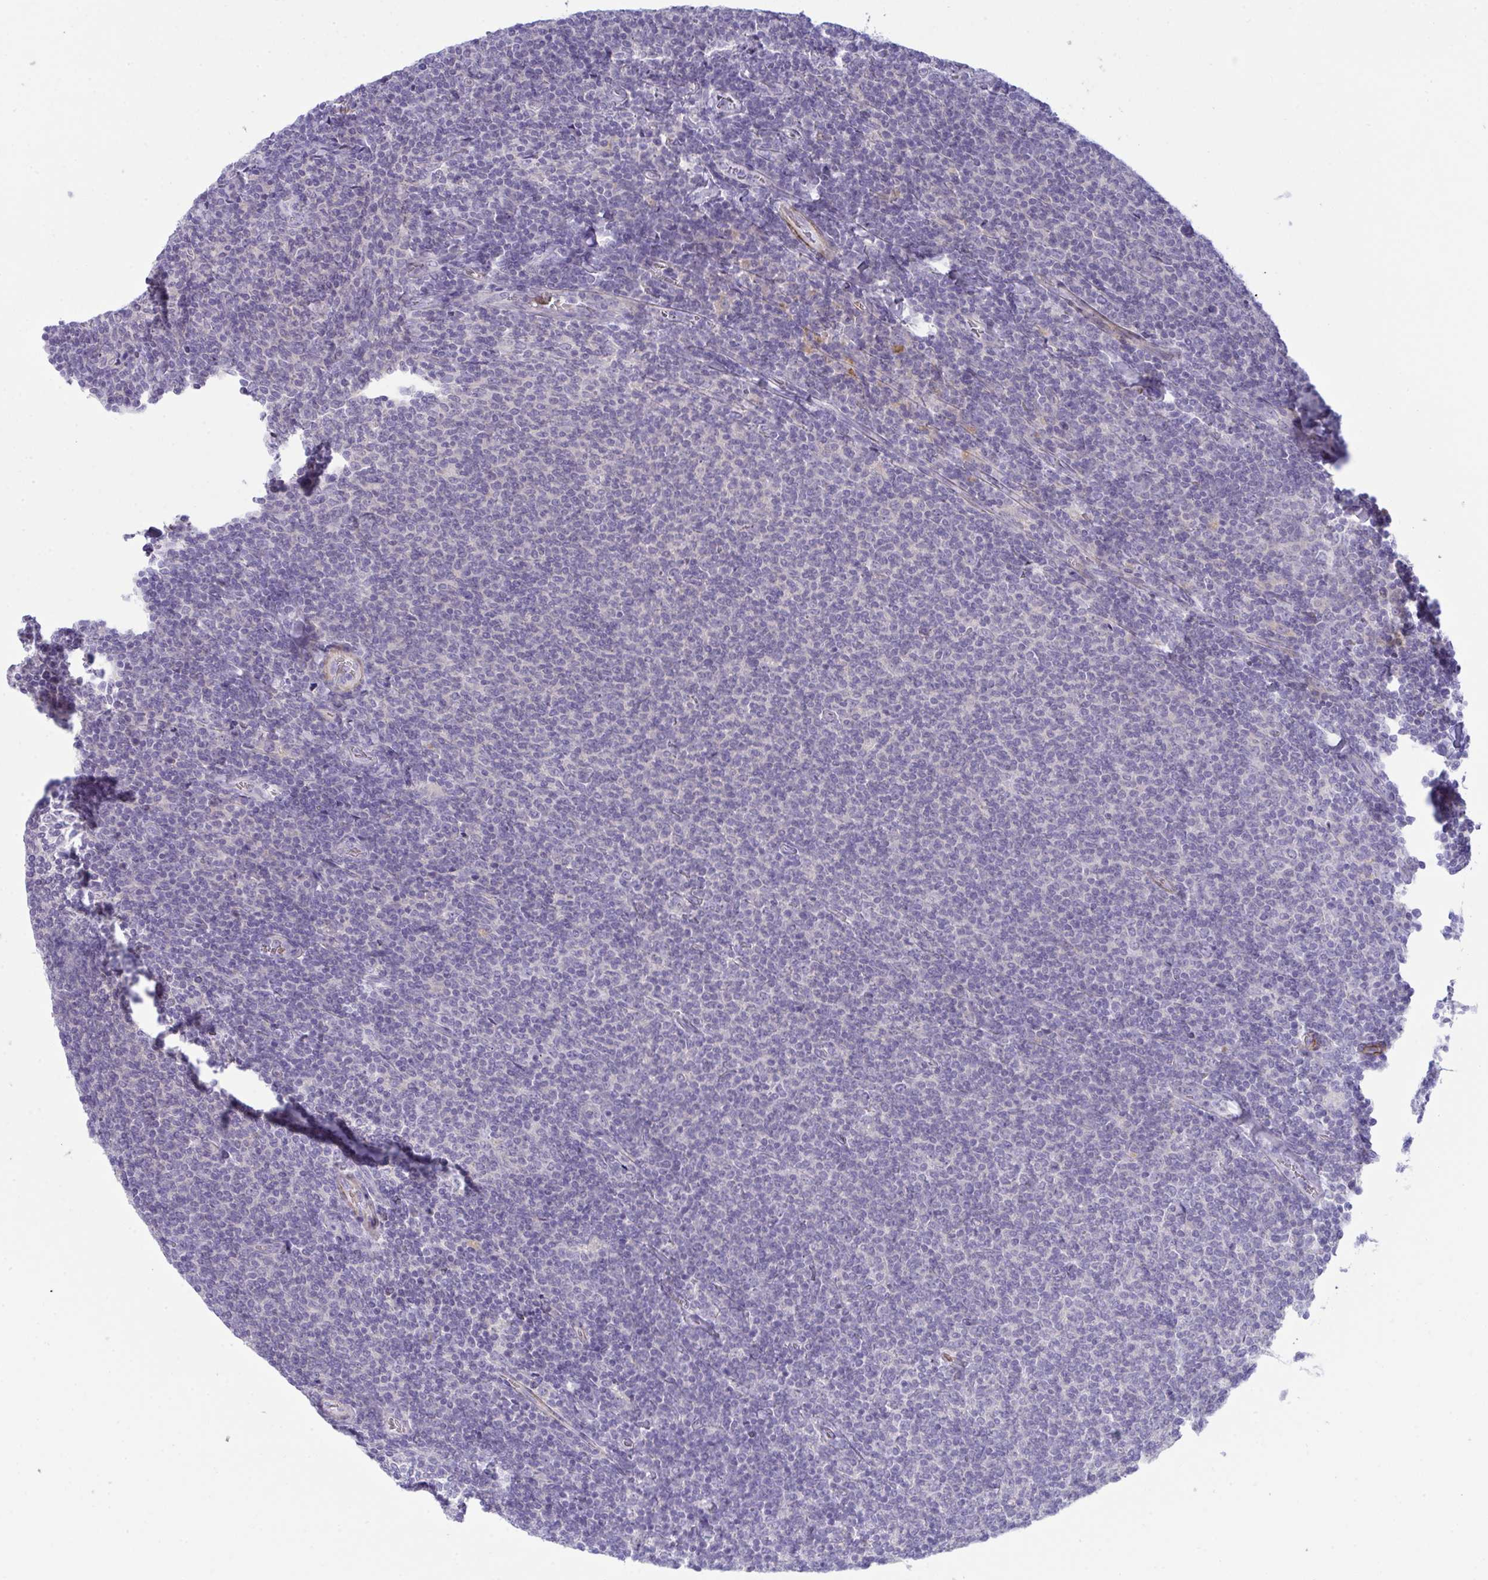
{"staining": {"intensity": "negative", "quantity": "none", "location": "none"}, "tissue": "lymphoma", "cell_type": "Tumor cells", "image_type": "cancer", "snomed": [{"axis": "morphology", "description": "Malignant lymphoma, non-Hodgkin's type, Low grade"}, {"axis": "topography", "description": "Lymph node"}], "caption": "Image shows no significant protein positivity in tumor cells of low-grade malignant lymphoma, non-Hodgkin's type.", "gene": "SPTB", "patient": {"sex": "male", "age": 52}}